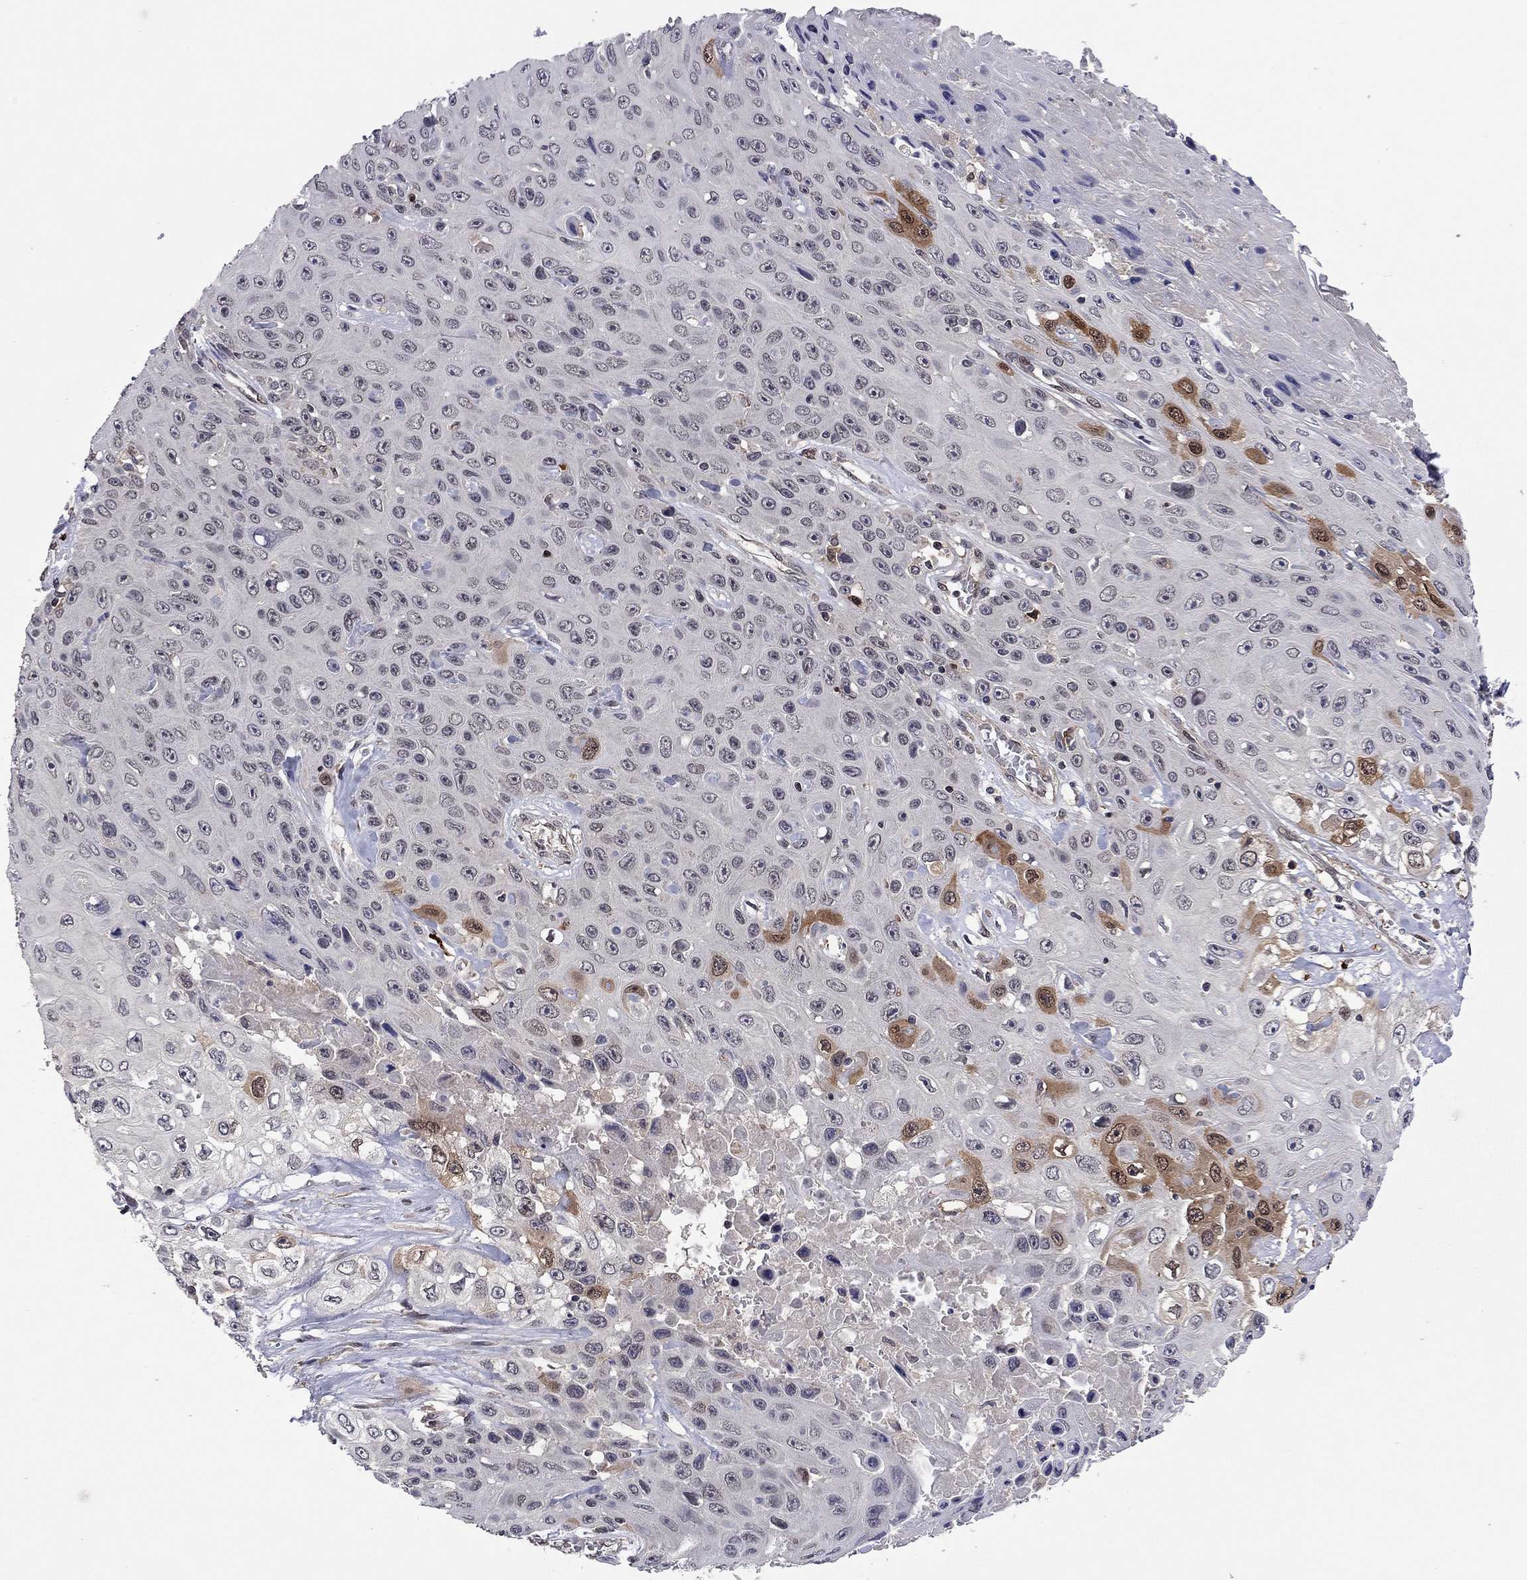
{"staining": {"intensity": "strong", "quantity": "<25%", "location": "cytoplasmic/membranous"}, "tissue": "skin cancer", "cell_type": "Tumor cells", "image_type": "cancer", "snomed": [{"axis": "morphology", "description": "Squamous cell carcinoma, NOS"}, {"axis": "topography", "description": "Skin"}], "caption": "This is a micrograph of immunohistochemistry staining of skin cancer (squamous cell carcinoma), which shows strong positivity in the cytoplasmic/membranous of tumor cells.", "gene": "GPAA1", "patient": {"sex": "male", "age": 82}}